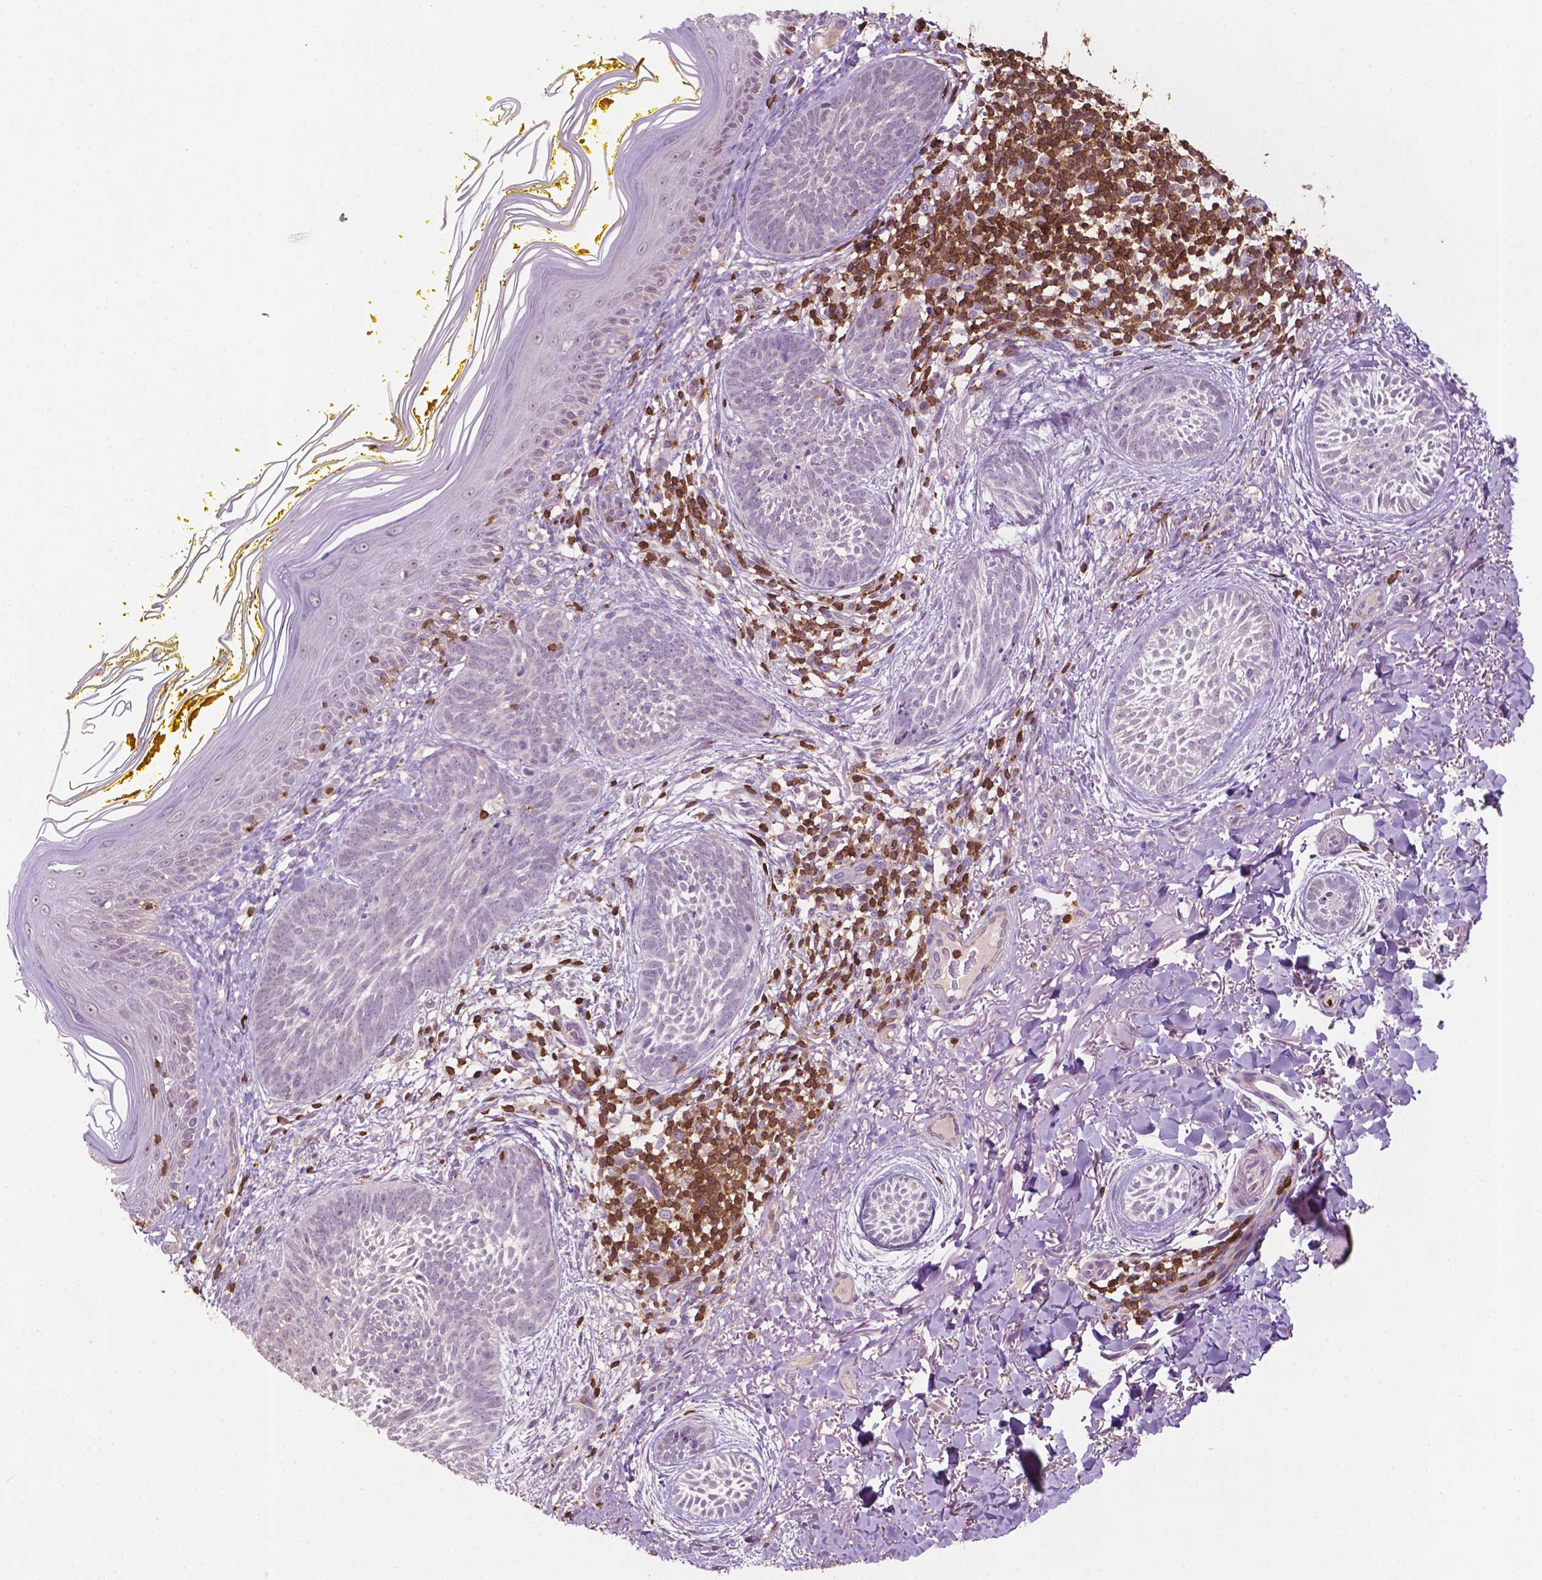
{"staining": {"intensity": "negative", "quantity": "none", "location": "none"}, "tissue": "skin cancer", "cell_type": "Tumor cells", "image_type": "cancer", "snomed": [{"axis": "morphology", "description": "Basal cell carcinoma"}, {"axis": "topography", "description": "Skin"}], "caption": "Photomicrograph shows no significant protein expression in tumor cells of skin cancer. (Brightfield microscopy of DAB (3,3'-diaminobenzidine) IHC at high magnification).", "gene": "TBC1D10C", "patient": {"sex": "female", "age": 68}}